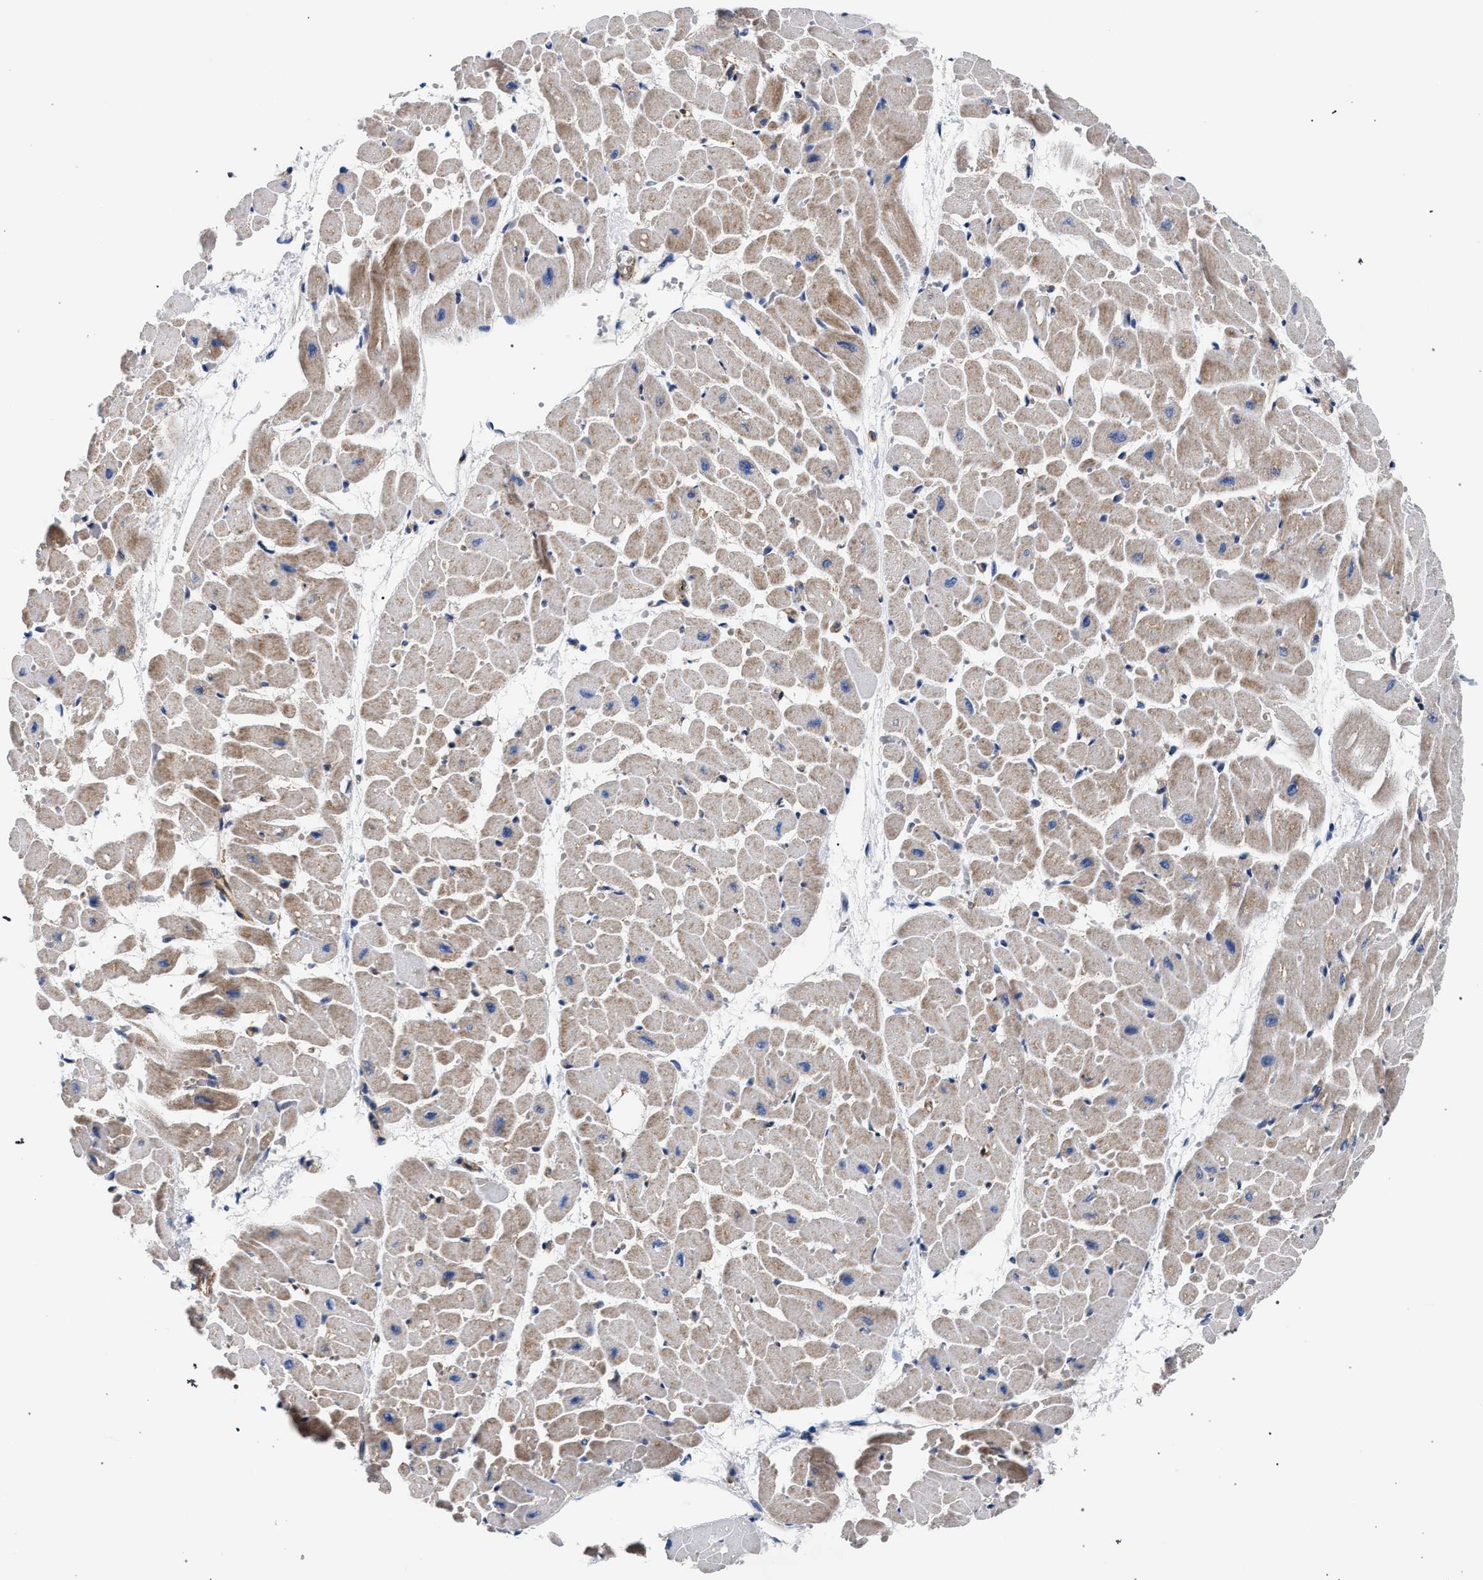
{"staining": {"intensity": "weak", "quantity": ">75%", "location": "cytoplasmic/membranous"}, "tissue": "heart muscle", "cell_type": "Cardiomyocytes", "image_type": "normal", "snomed": [{"axis": "morphology", "description": "Normal tissue, NOS"}, {"axis": "topography", "description": "Heart"}], "caption": "Immunohistochemical staining of unremarkable human heart muscle demonstrates weak cytoplasmic/membranous protein positivity in approximately >75% of cardiomyocytes. Nuclei are stained in blue.", "gene": "LASP1", "patient": {"sex": "male", "age": 45}}